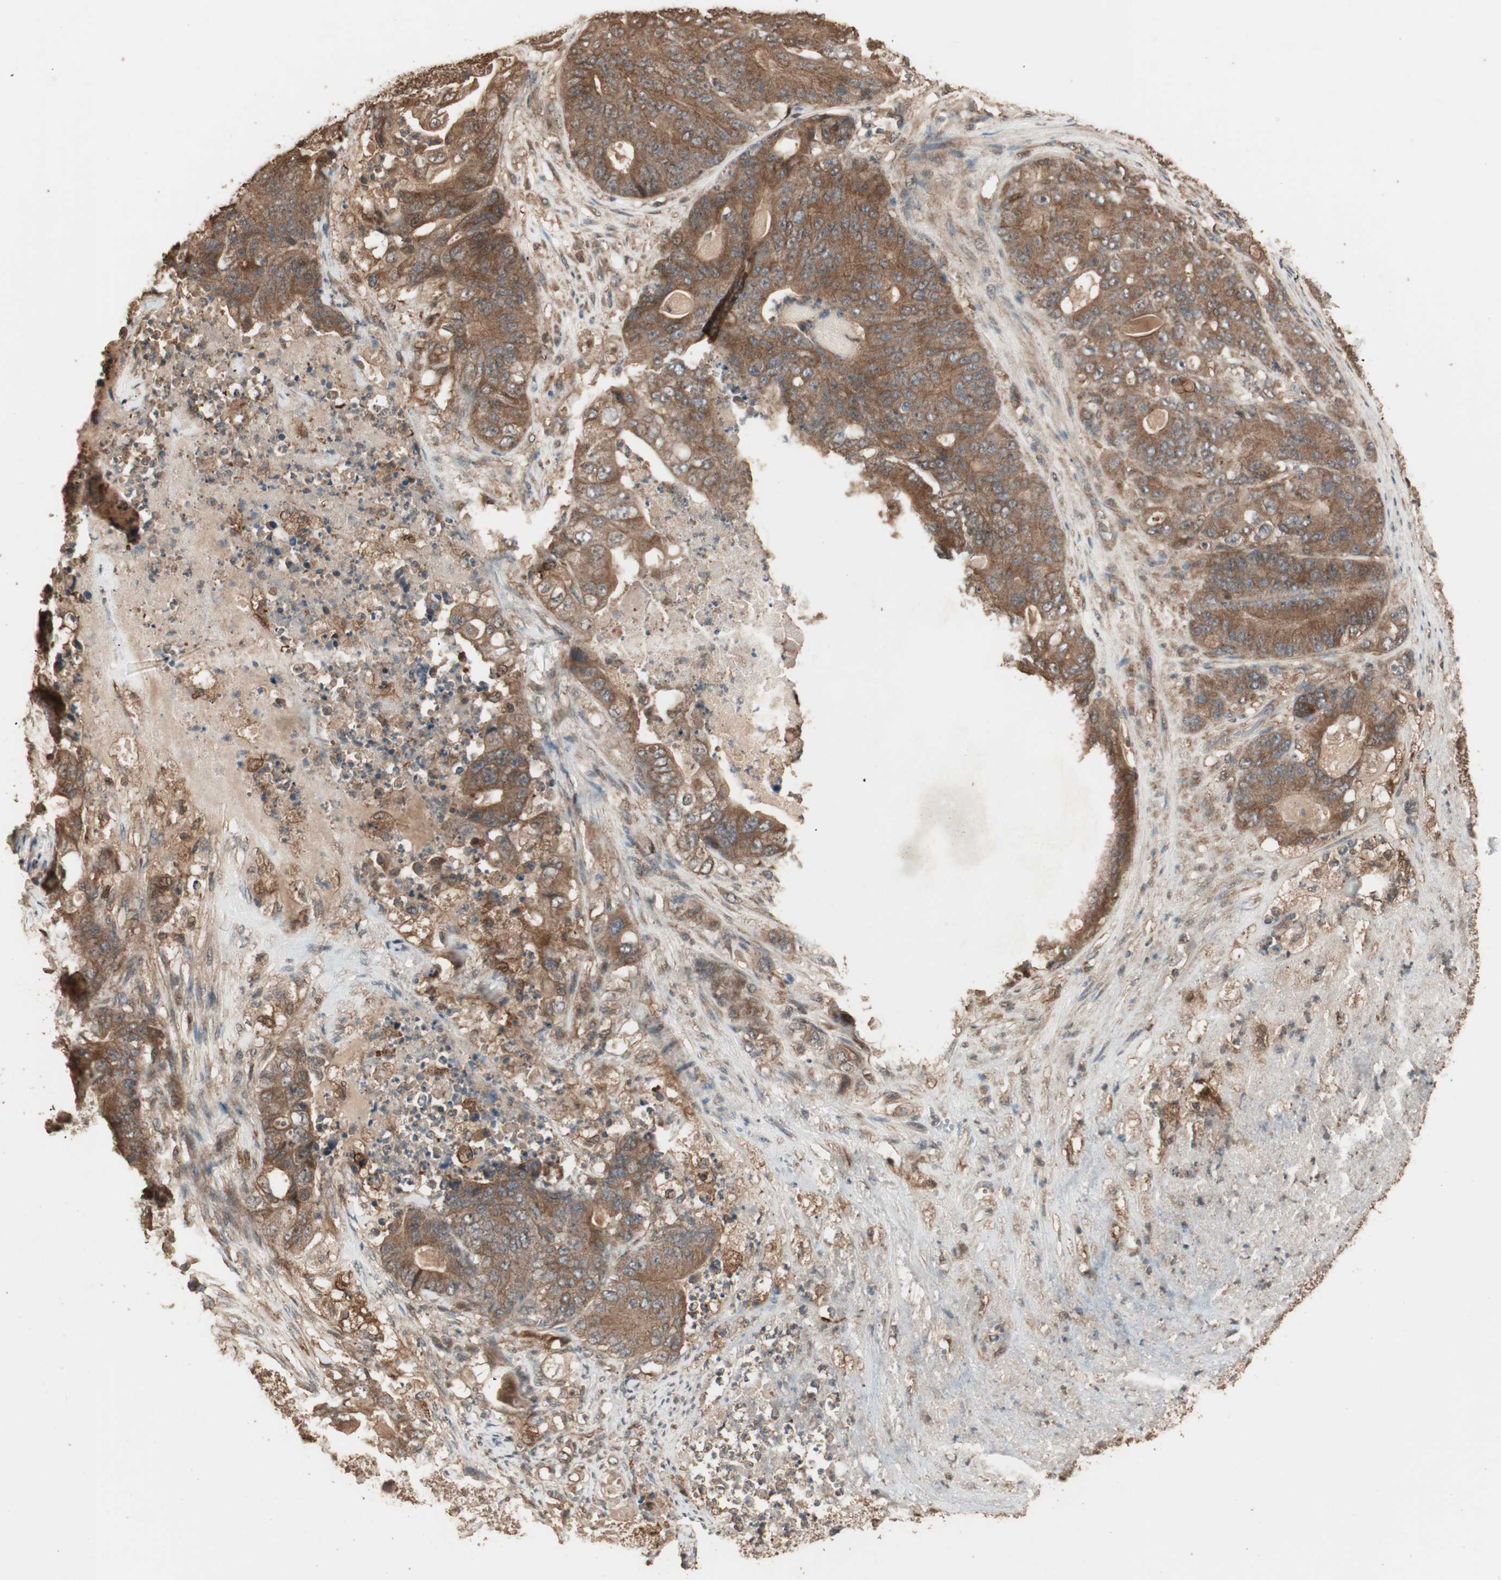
{"staining": {"intensity": "strong", "quantity": ">75%", "location": "cytoplasmic/membranous"}, "tissue": "stomach cancer", "cell_type": "Tumor cells", "image_type": "cancer", "snomed": [{"axis": "morphology", "description": "Adenocarcinoma, NOS"}, {"axis": "topography", "description": "Stomach"}], "caption": "A photomicrograph showing strong cytoplasmic/membranous positivity in approximately >75% of tumor cells in stomach cancer (adenocarcinoma), as visualized by brown immunohistochemical staining.", "gene": "USP20", "patient": {"sex": "female", "age": 73}}